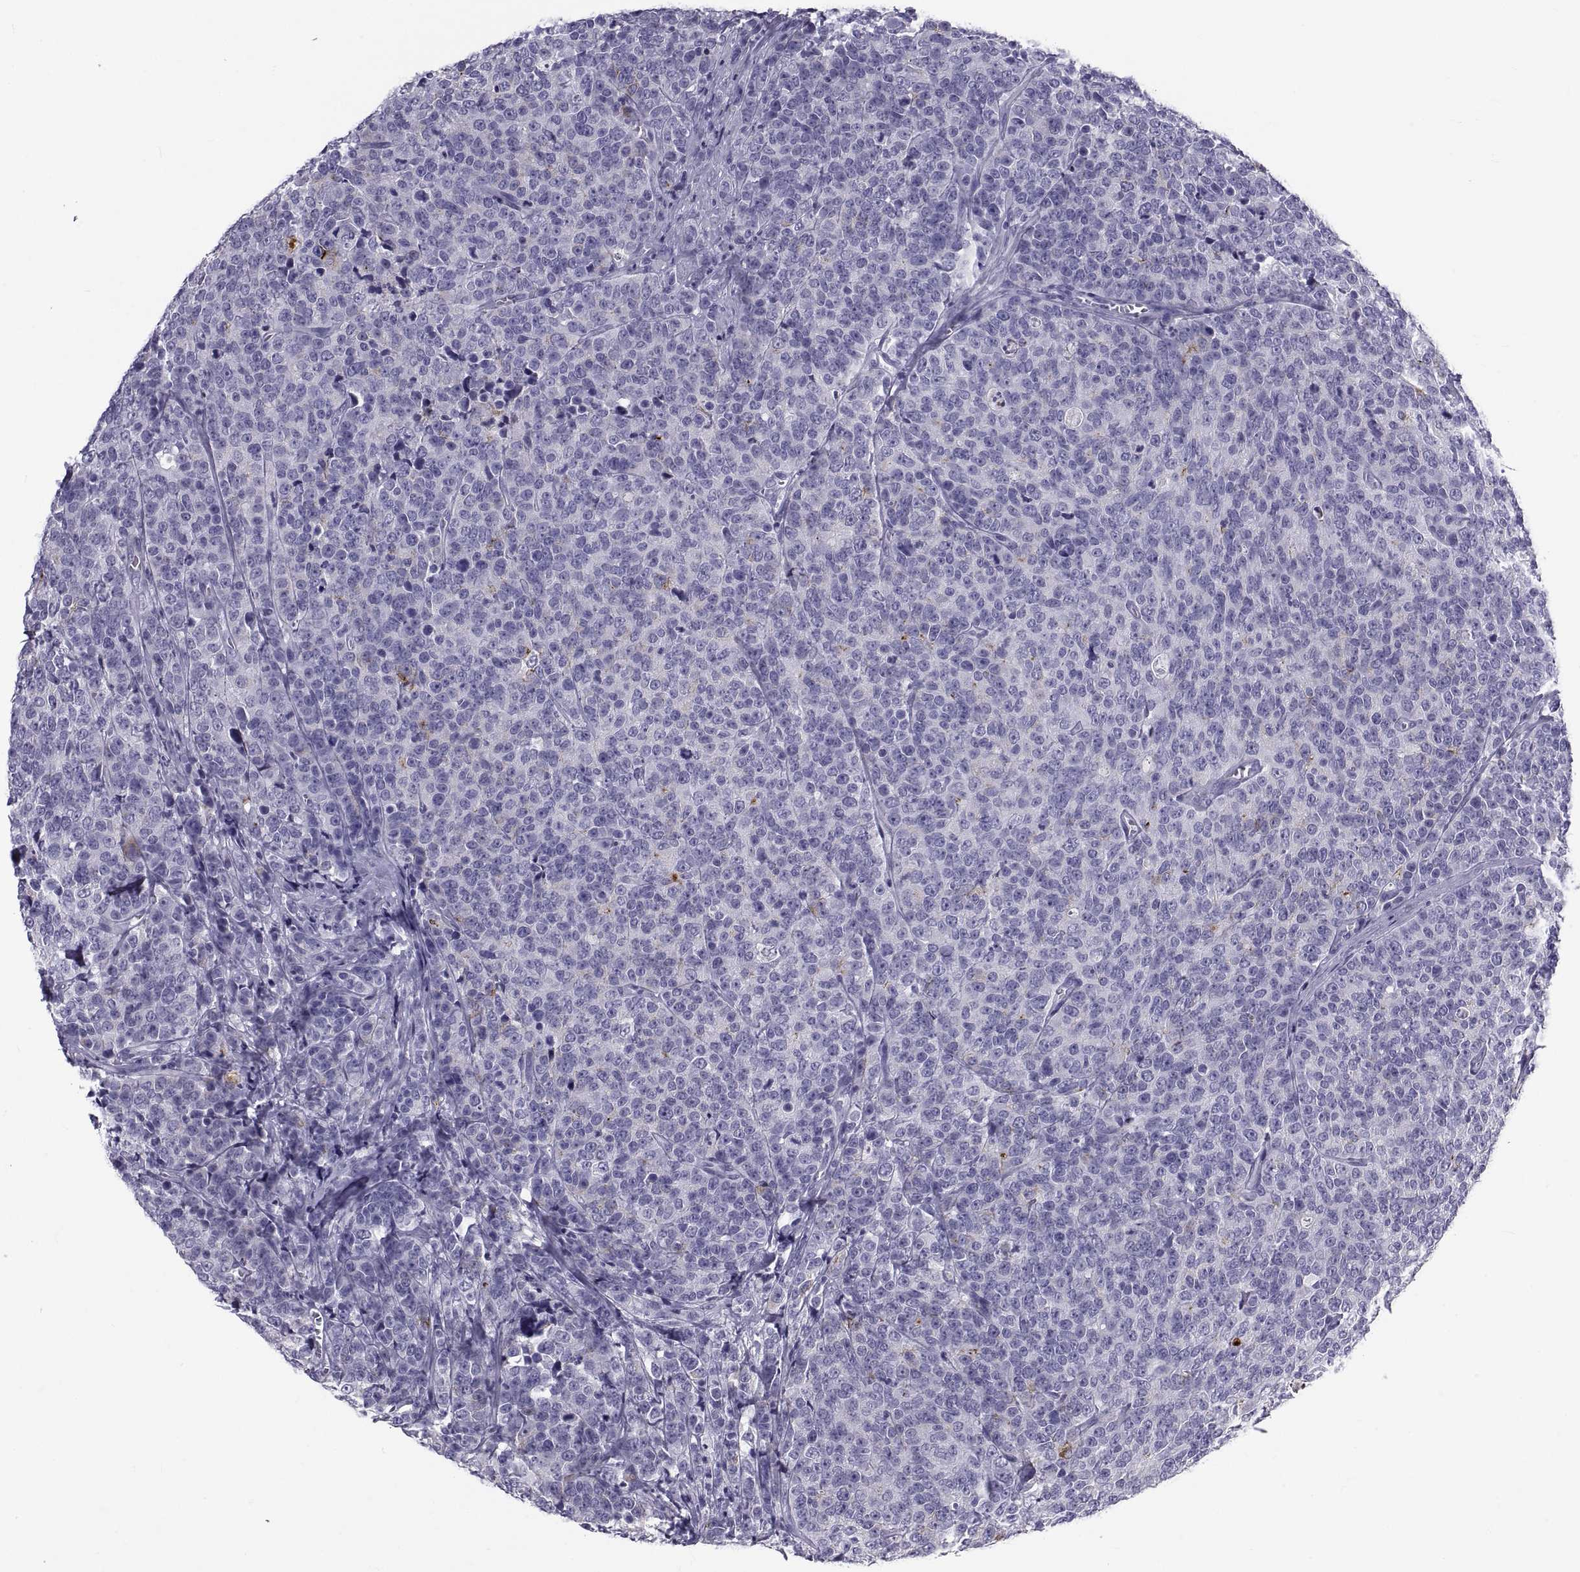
{"staining": {"intensity": "negative", "quantity": "none", "location": "none"}, "tissue": "prostate cancer", "cell_type": "Tumor cells", "image_type": "cancer", "snomed": [{"axis": "morphology", "description": "Adenocarcinoma, NOS"}, {"axis": "topography", "description": "Prostate"}], "caption": "Prostate cancer (adenocarcinoma) was stained to show a protein in brown. There is no significant staining in tumor cells. The staining was performed using DAB (3,3'-diaminobenzidine) to visualize the protein expression in brown, while the nuclei were stained in blue with hematoxylin (Magnification: 20x).", "gene": "NPTX2", "patient": {"sex": "male", "age": 67}}